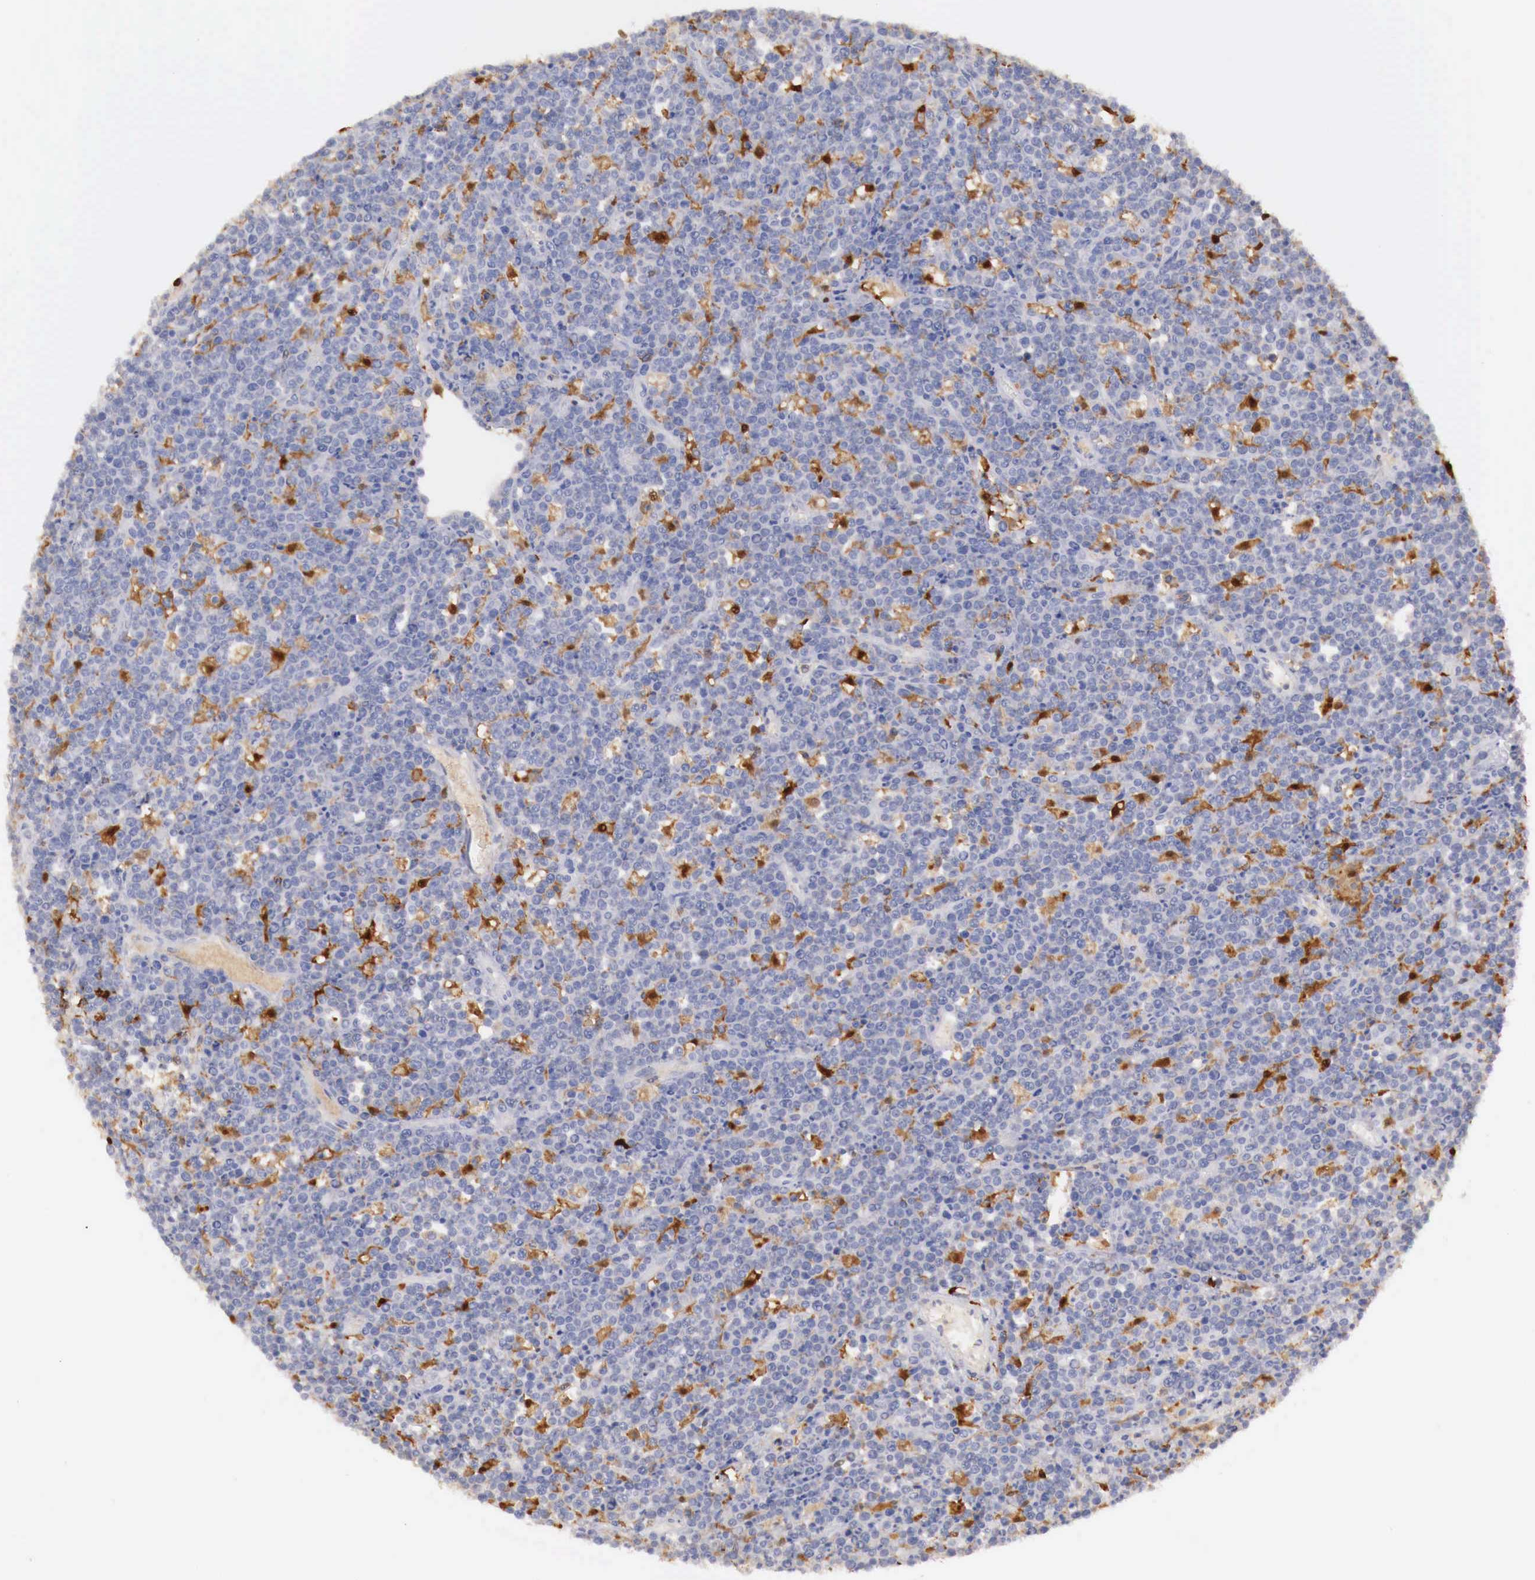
{"staining": {"intensity": "negative", "quantity": "none", "location": "none"}, "tissue": "lymphoma", "cell_type": "Tumor cells", "image_type": "cancer", "snomed": [{"axis": "morphology", "description": "Malignant lymphoma, non-Hodgkin's type, High grade"}, {"axis": "topography", "description": "Ovary"}], "caption": "High-grade malignant lymphoma, non-Hodgkin's type stained for a protein using IHC shows no positivity tumor cells.", "gene": "RENBP", "patient": {"sex": "female", "age": 56}}